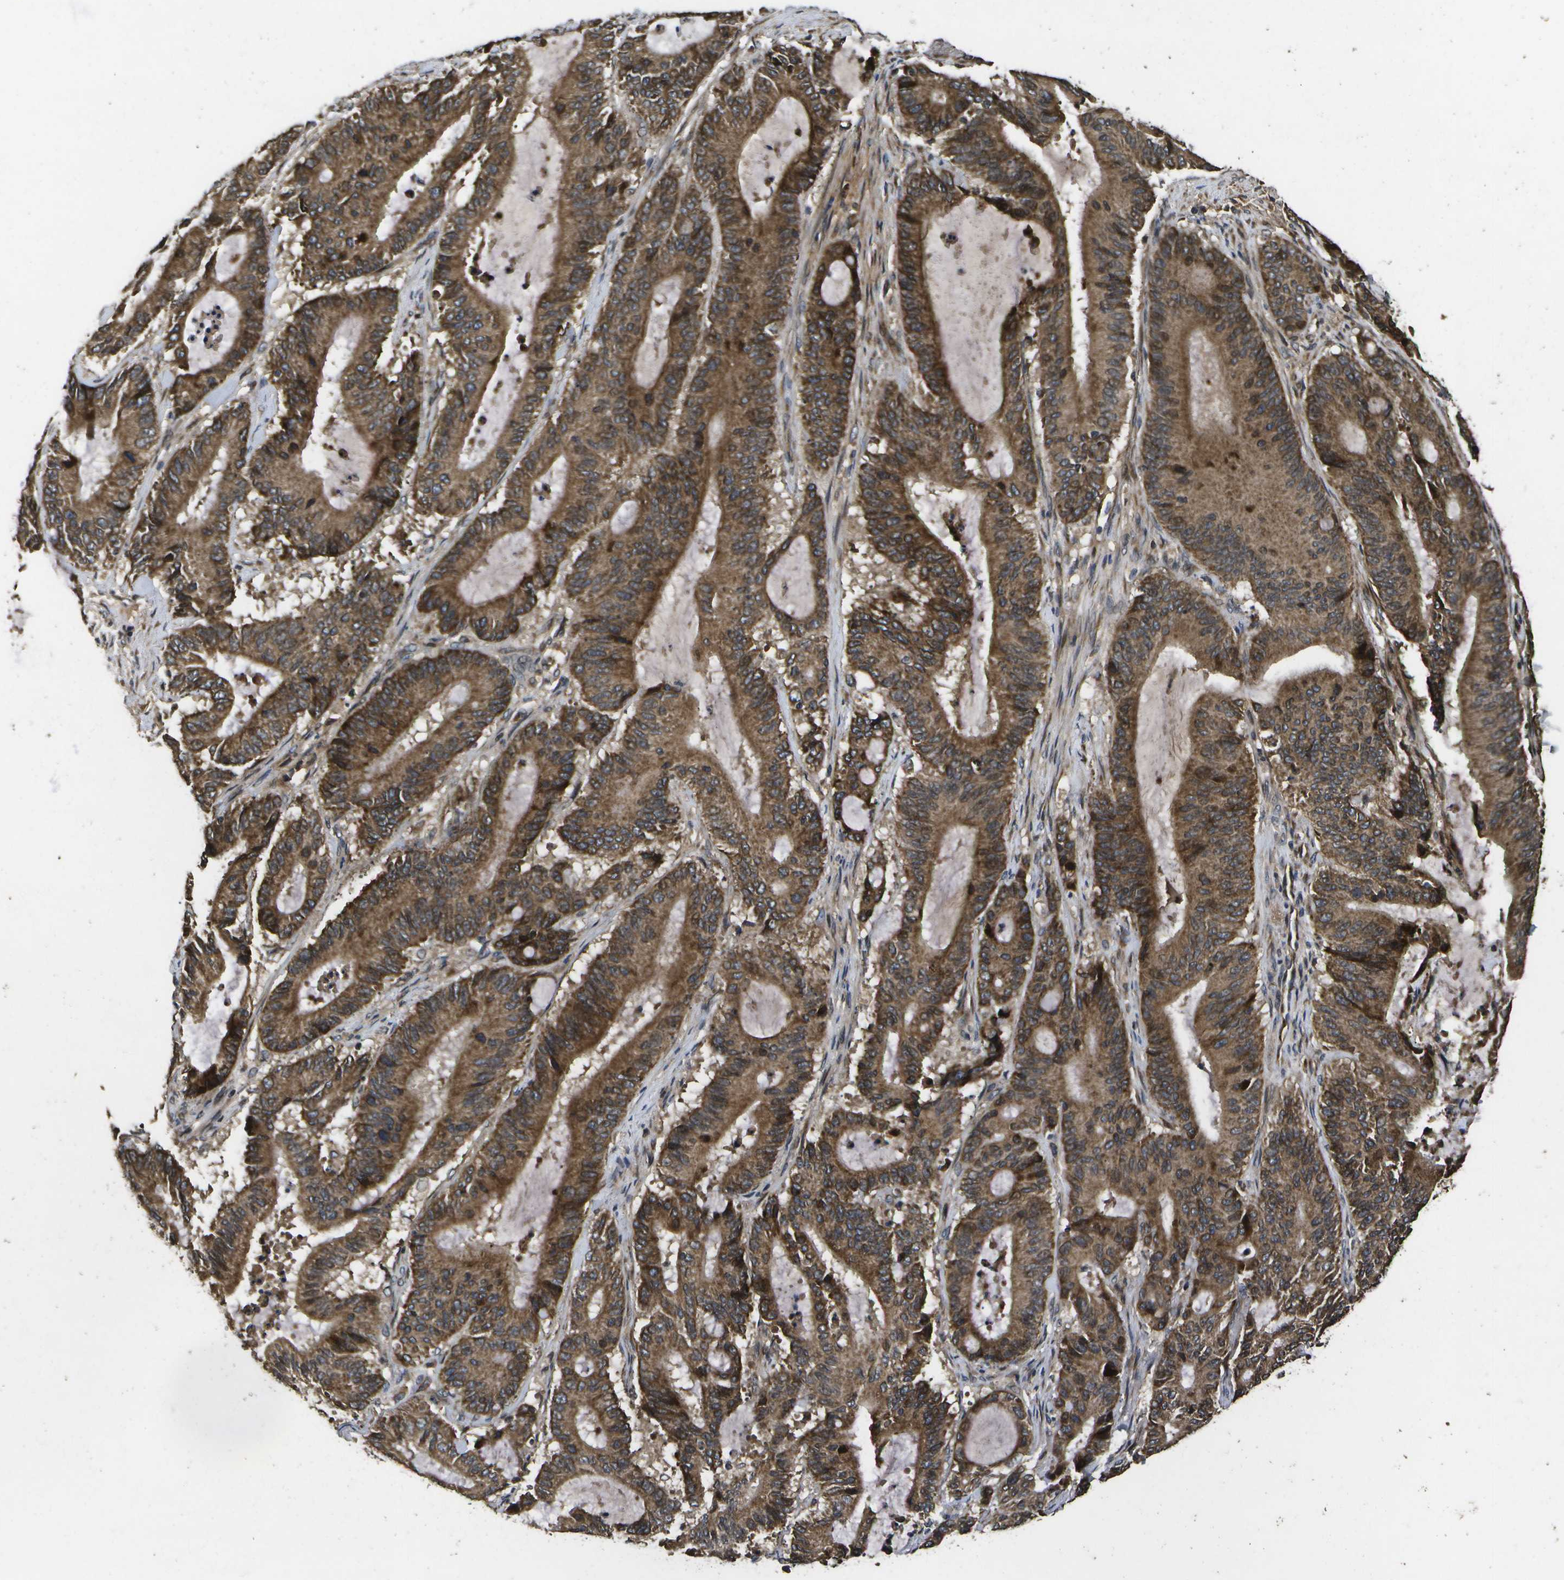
{"staining": {"intensity": "moderate", "quantity": ">75%", "location": "cytoplasmic/membranous"}, "tissue": "liver cancer", "cell_type": "Tumor cells", "image_type": "cancer", "snomed": [{"axis": "morphology", "description": "Cholangiocarcinoma"}, {"axis": "topography", "description": "Liver"}], "caption": "Immunohistochemical staining of cholangiocarcinoma (liver) reveals moderate cytoplasmic/membranous protein expression in approximately >75% of tumor cells.", "gene": "HFE", "patient": {"sex": "female", "age": 73}}